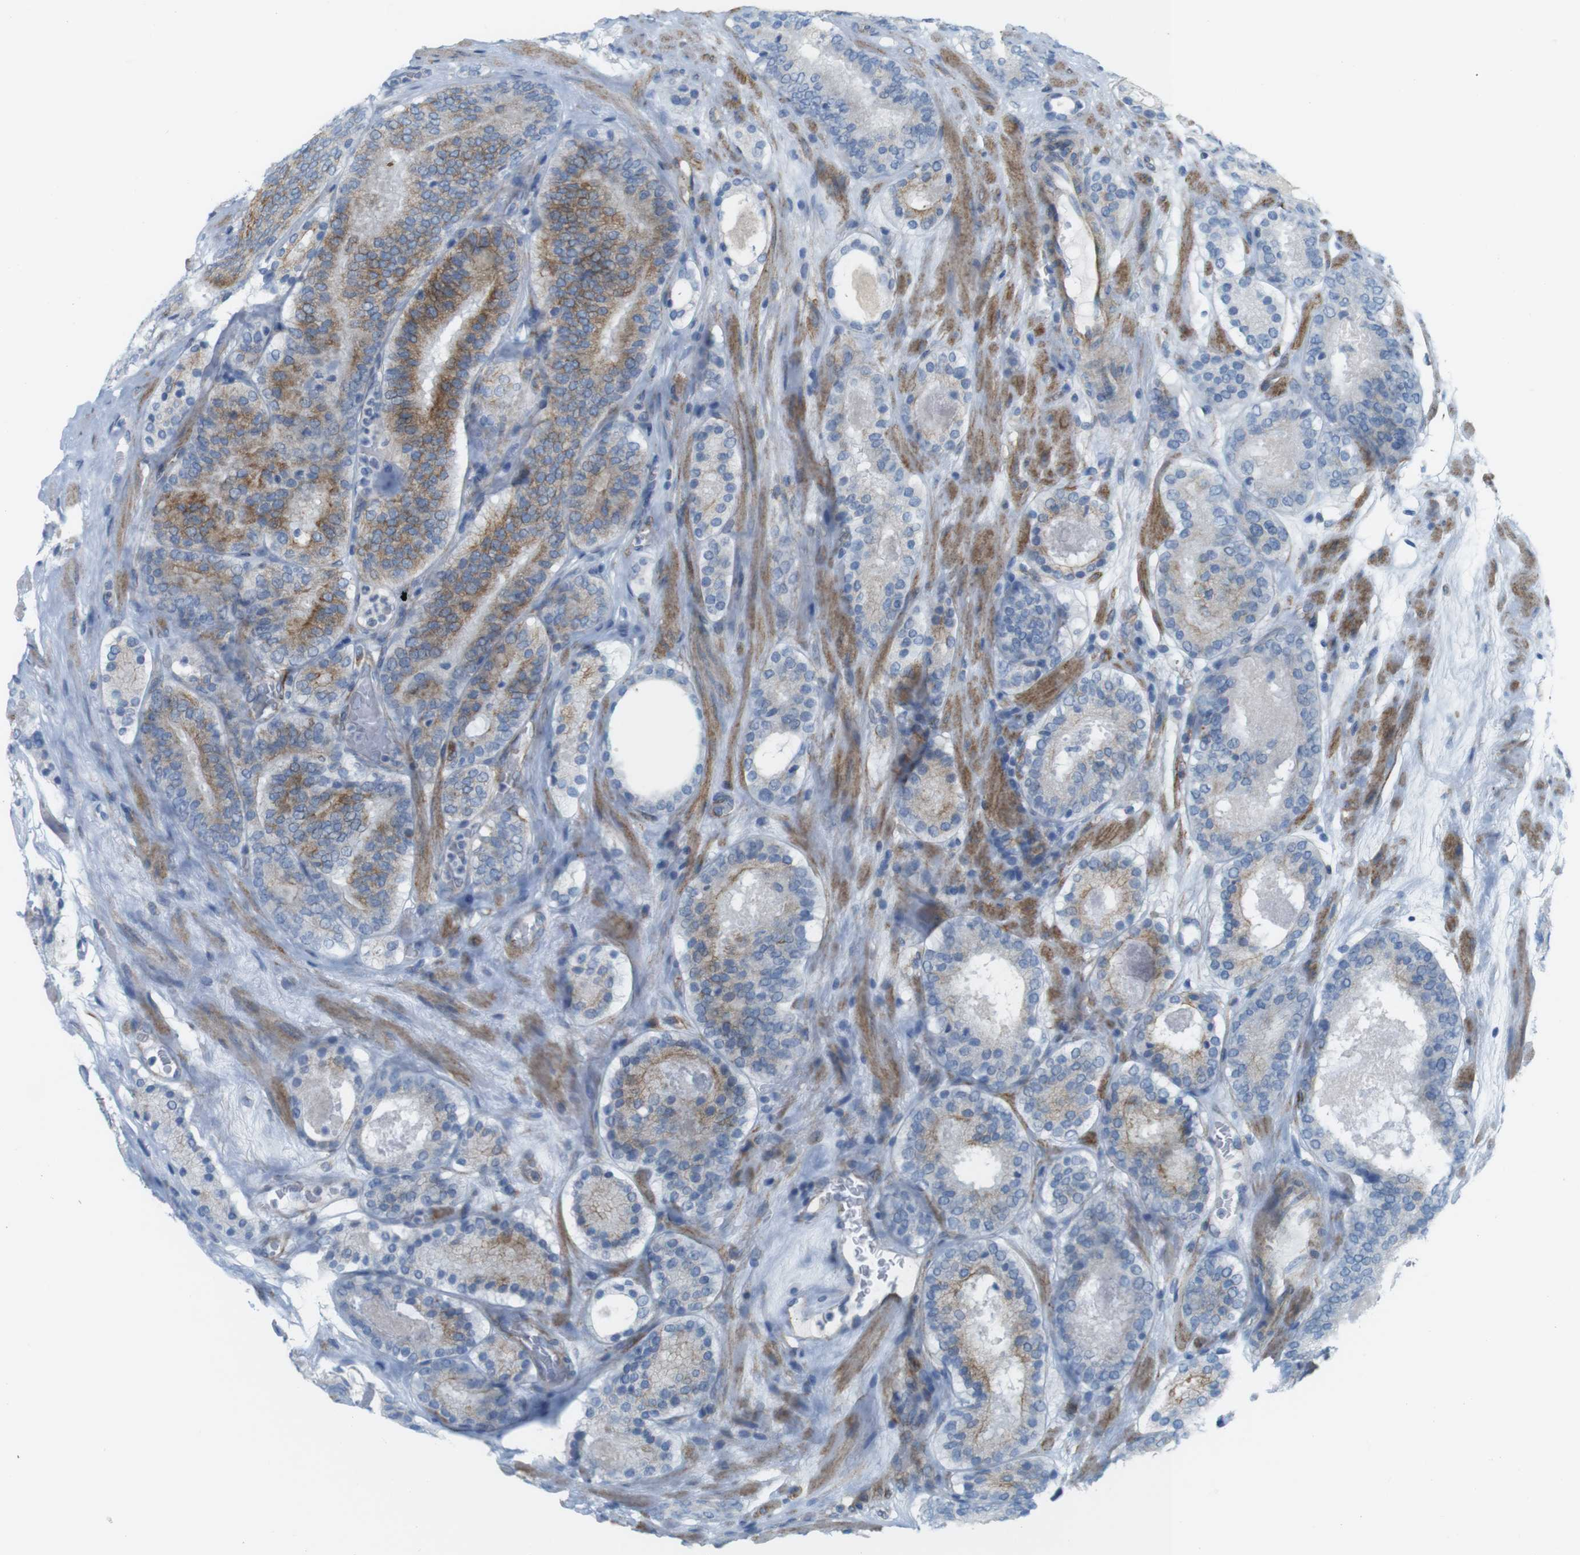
{"staining": {"intensity": "moderate", "quantity": "25%-75%", "location": "cytoplasmic/membranous"}, "tissue": "prostate cancer", "cell_type": "Tumor cells", "image_type": "cancer", "snomed": [{"axis": "morphology", "description": "Adenocarcinoma, Low grade"}, {"axis": "topography", "description": "Prostate"}], "caption": "A micrograph showing moderate cytoplasmic/membranous staining in approximately 25%-75% of tumor cells in prostate cancer, as visualized by brown immunohistochemical staining.", "gene": "MYH9", "patient": {"sex": "male", "age": 69}}